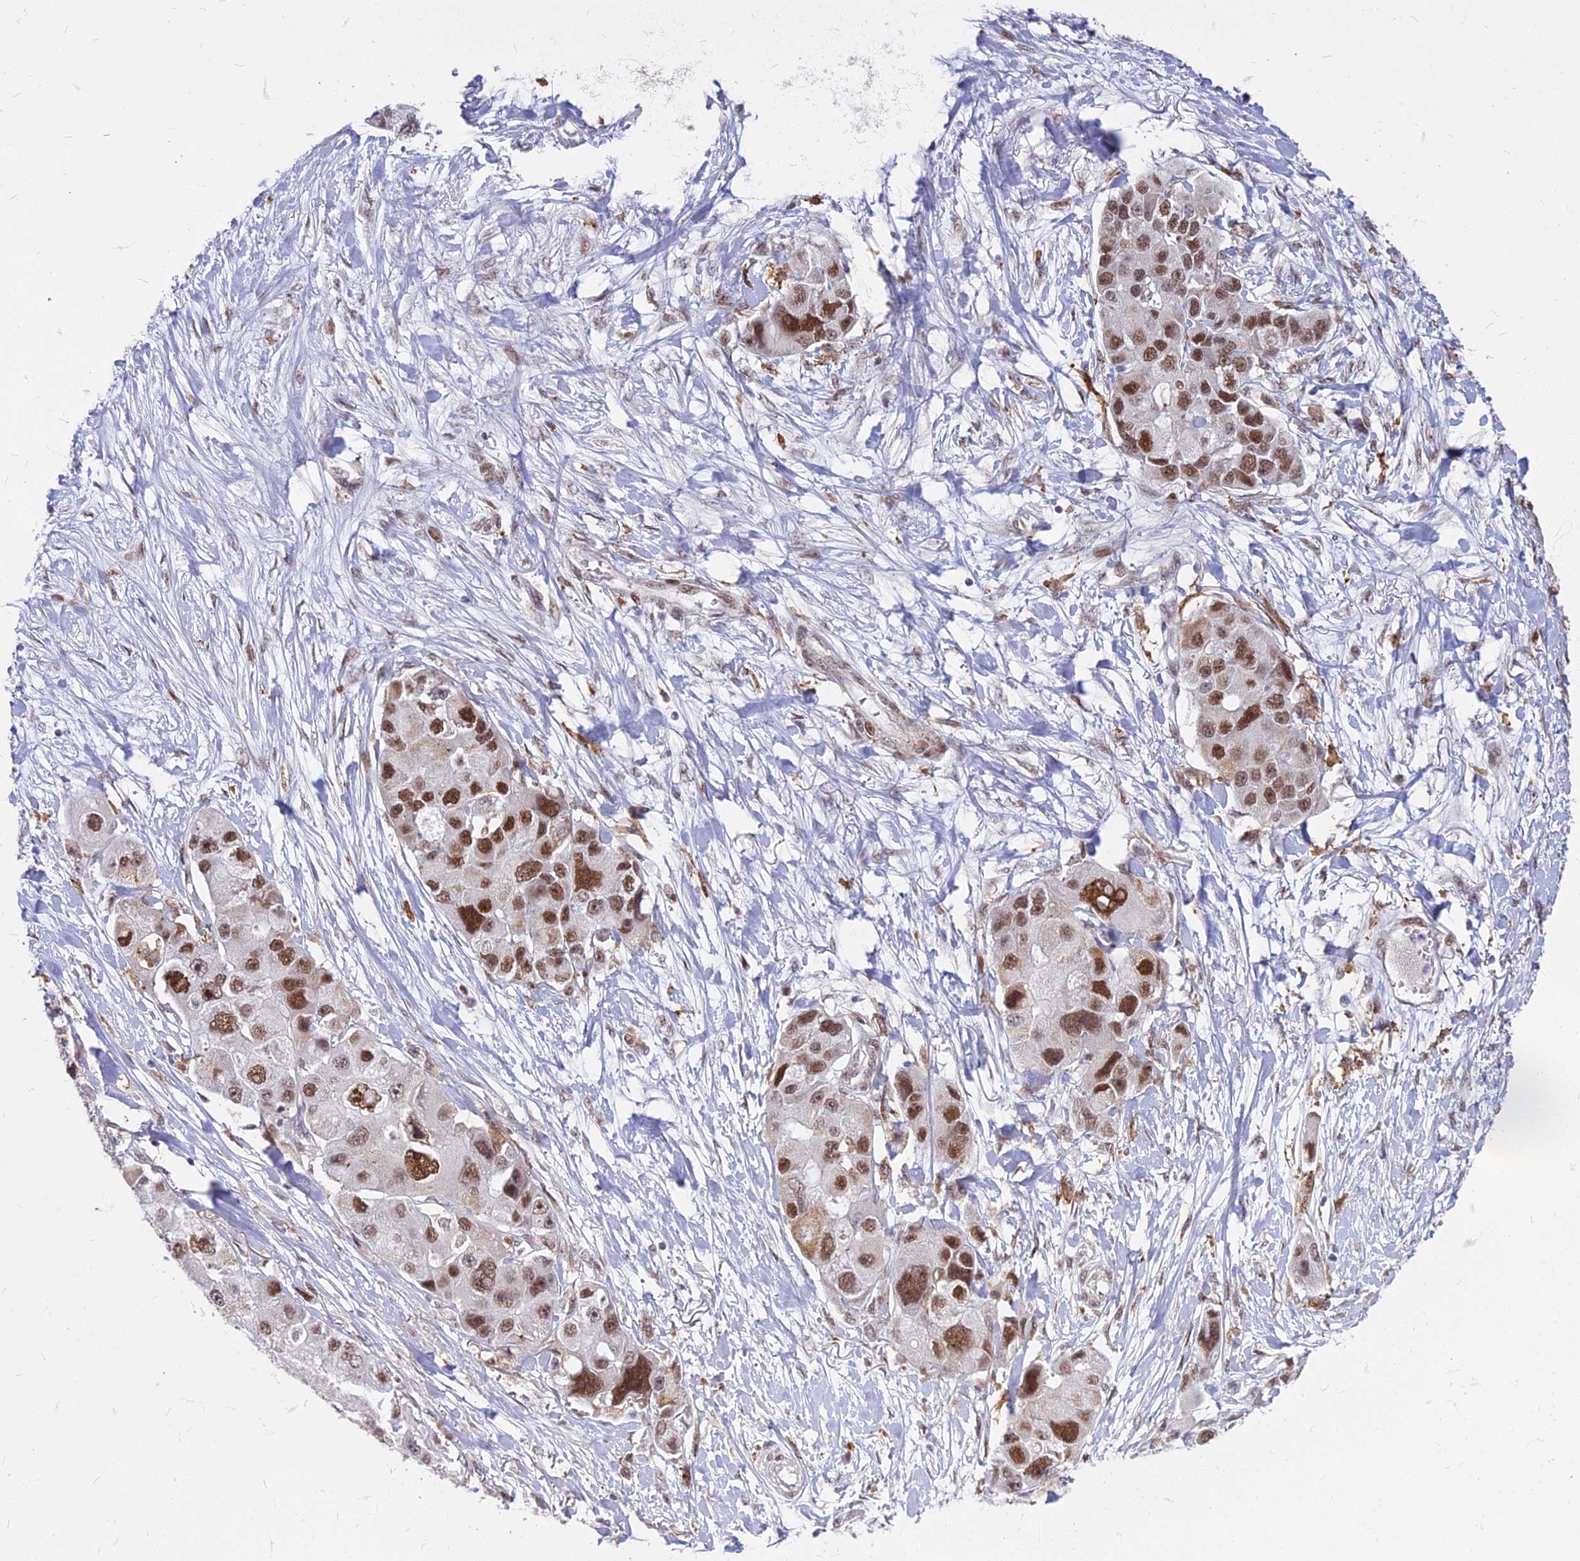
{"staining": {"intensity": "moderate", "quantity": ">75%", "location": "cytoplasmic/membranous,nuclear"}, "tissue": "lung cancer", "cell_type": "Tumor cells", "image_type": "cancer", "snomed": [{"axis": "morphology", "description": "Adenocarcinoma, NOS"}, {"axis": "topography", "description": "Lung"}], "caption": "This is an image of immunohistochemistry (IHC) staining of lung cancer (adenocarcinoma), which shows moderate positivity in the cytoplasmic/membranous and nuclear of tumor cells.", "gene": "ALG10", "patient": {"sex": "female", "age": 54}}